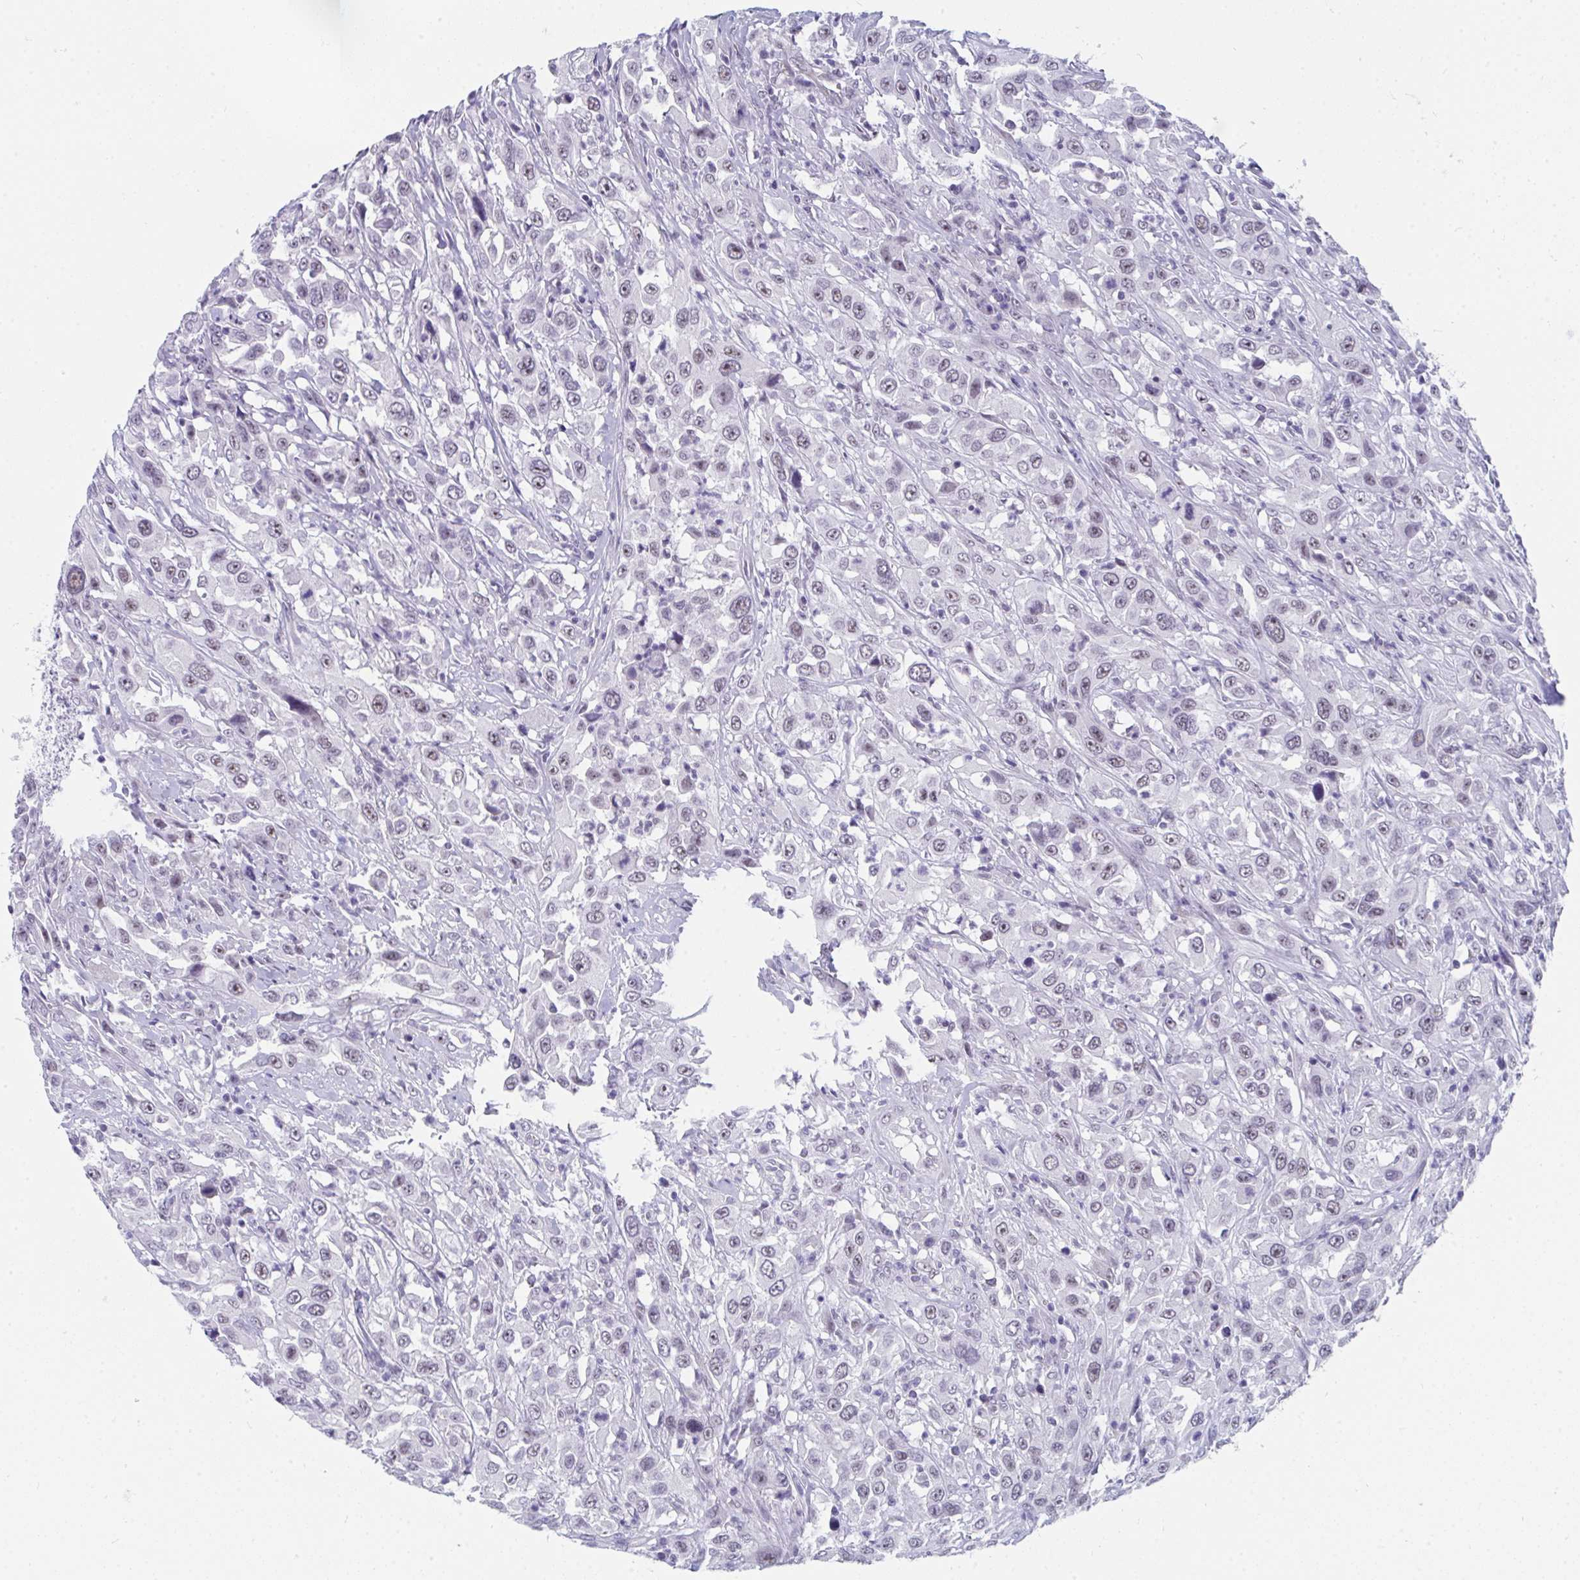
{"staining": {"intensity": "negative", "quantity": "none", "location": "none"}, "tissue": "urothelial cancer", "cell_type": "Tumor cells", "image_type": "cancer", "snomed": [{"axis": "morphology", "description": "Urothelial carcinoma, High grade"}, {"axis": "topography", "description": "Urinary bladder"}], "caption": "Tumor cells show no significant protein staining in urothelial cancer.", "gene": "CDK13", "patient": {"sex": "male", "age": 61}}